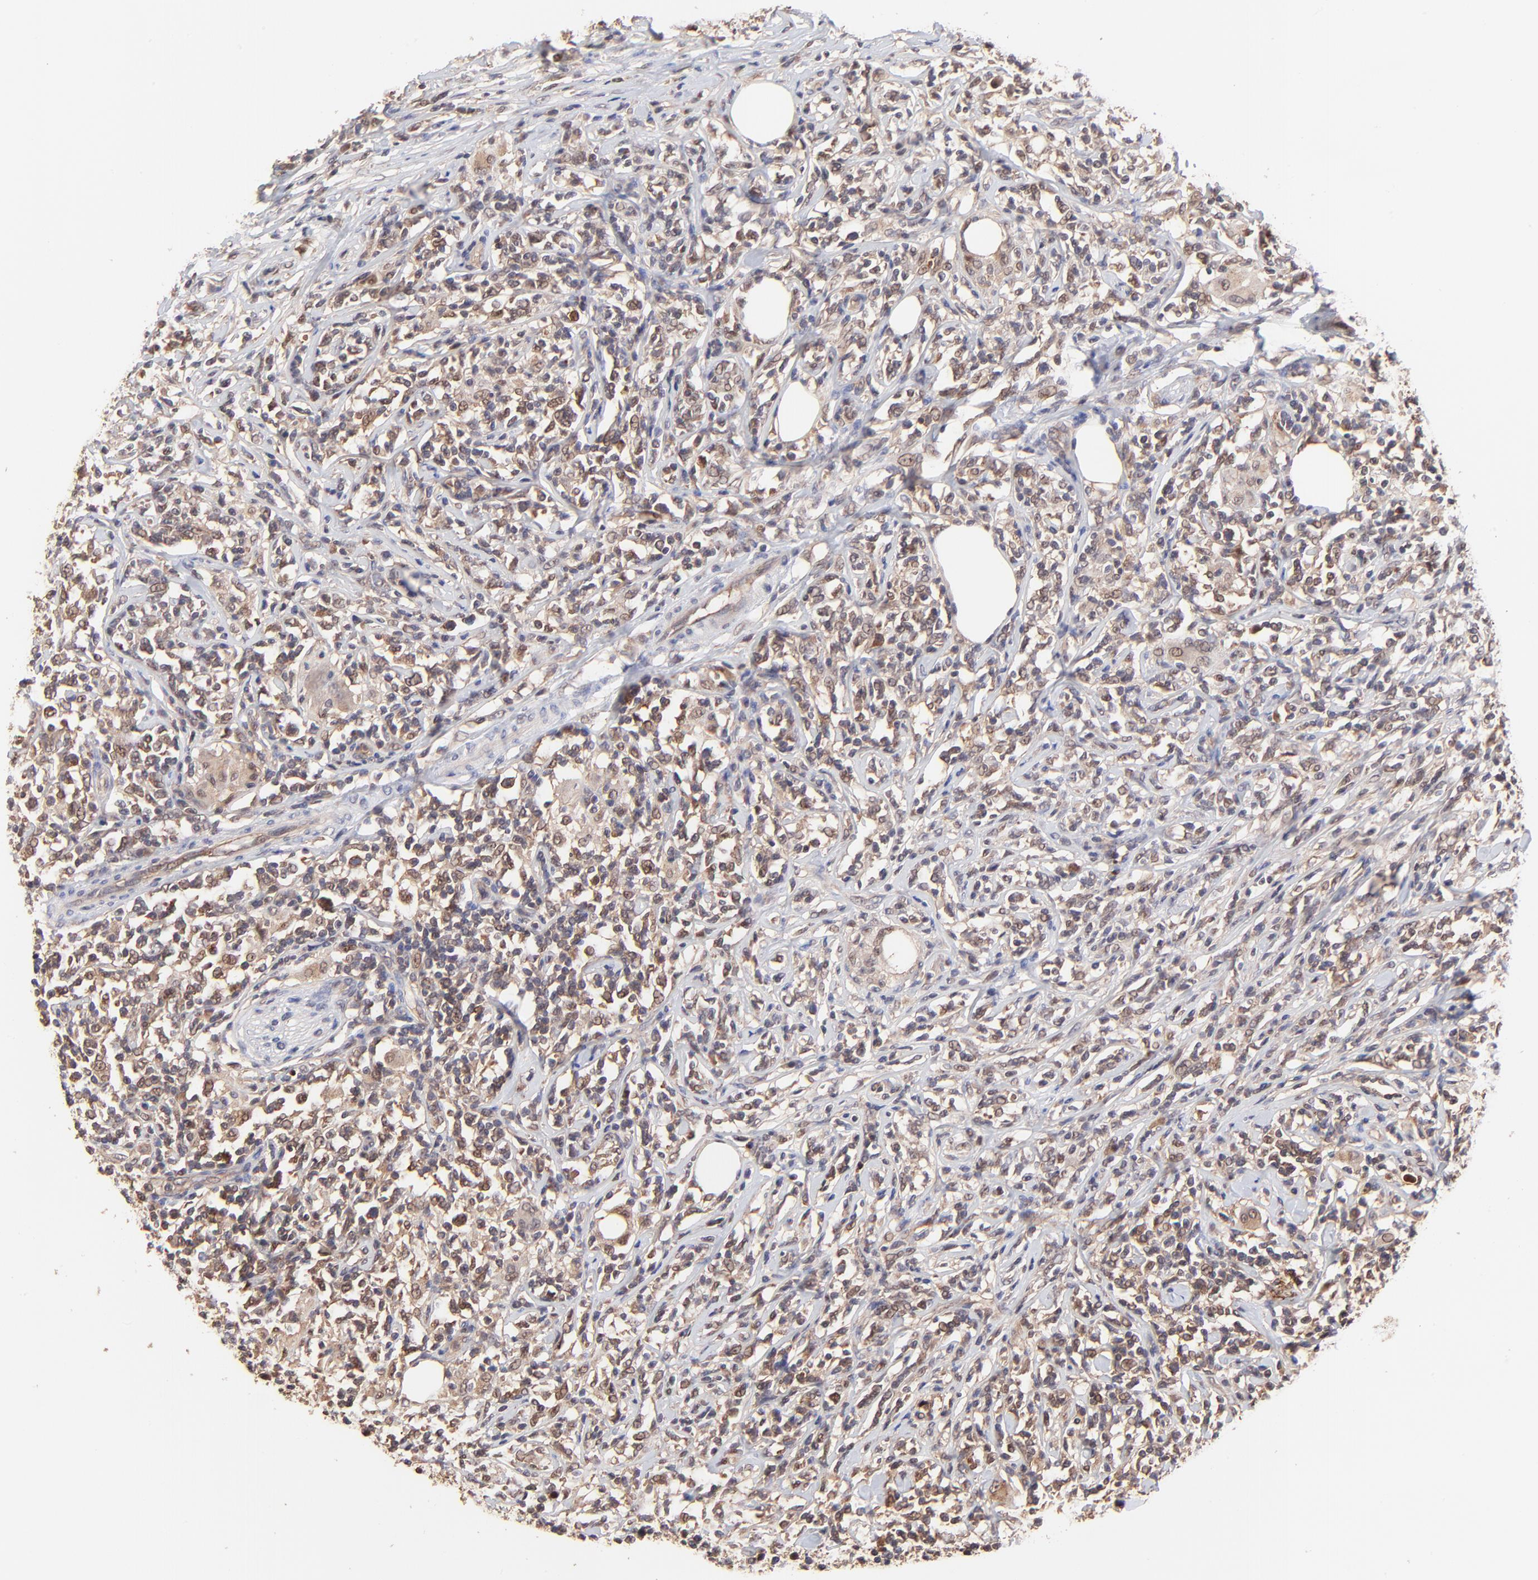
{"staining": {"intensity": "moderate", "quantity": ">75%", "location": "cytoplasmic/membranous,nuclear"}, "tissue": "lymphoma", "cell_type": "Tumor cells", "image_type": "cancer", "snomed": [{"axis": "morphology", "description": "Malignant lymphoma, non-Hodgkin's type, High grade"}, {"axis": "topography", "description": "Lymph node"}], "caption": "Moderate cytoplasmic/membranous and nuclear positivity for a protein is present in about >75% of tumor cells of lymphoma using immunohistochemistry (IHC).", "gene": "PSMA6", "patient": {"sex": "female", "age": 84}}